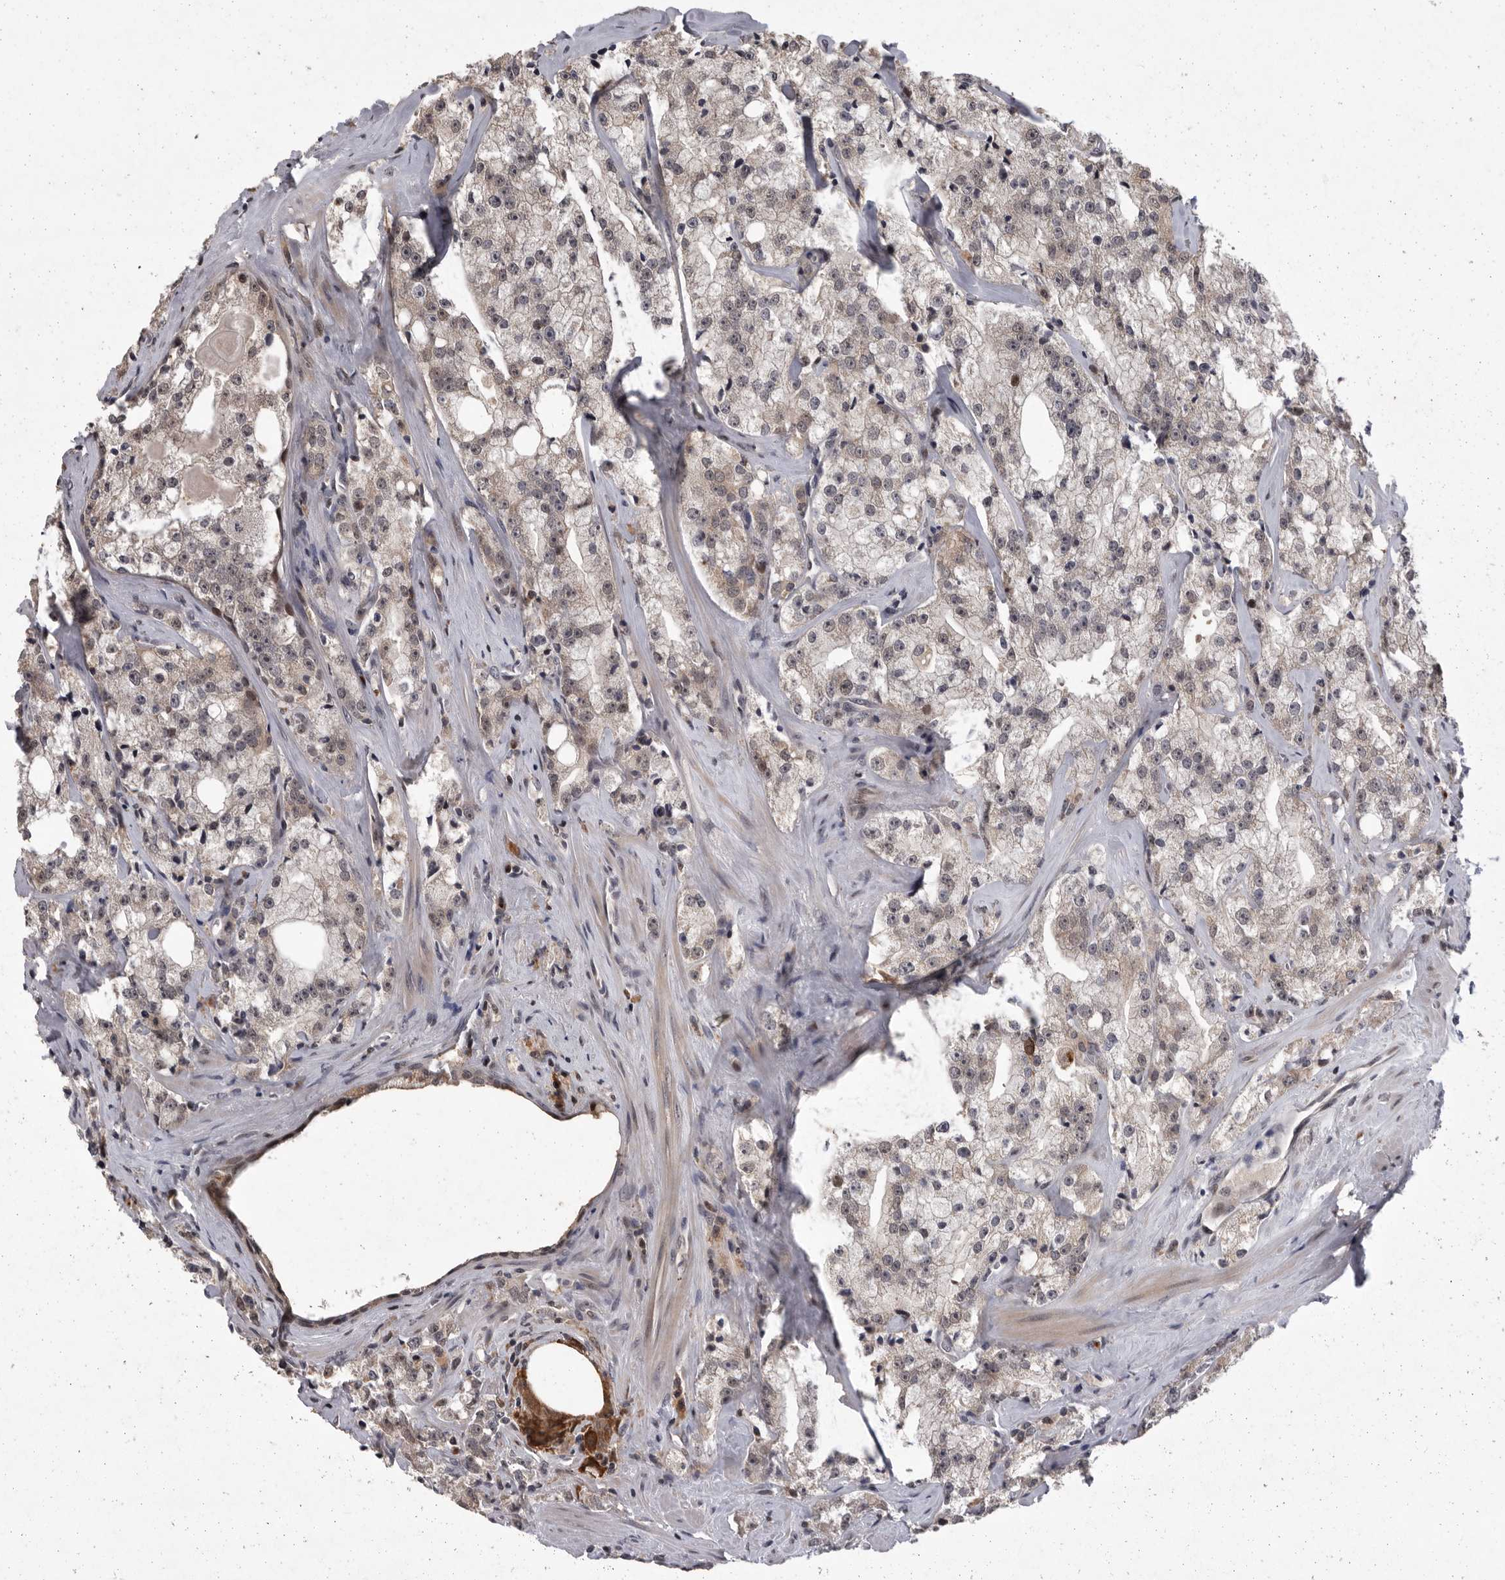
{"staining": {"intensity": "weak", "quantity": "<25%", "location": "cytoplasmic/membranous"}, "tissue": "prostate cancer", "cell_type": "Tumor cells", "image_type": "cancer", "snomed": [{"axis": "morphology", "description": "Adenocarcinoma, High grade"}, {"axis": "topography", "description": "Prostate"}], "caption": "Immunohistochemistry (IHC) of human prostate cancer (high-grade adenocarcinoma) exhibits no expression in tumor cells.", "gene": "MAN2A1", "patient": {"sex": "male", "age": 64}}